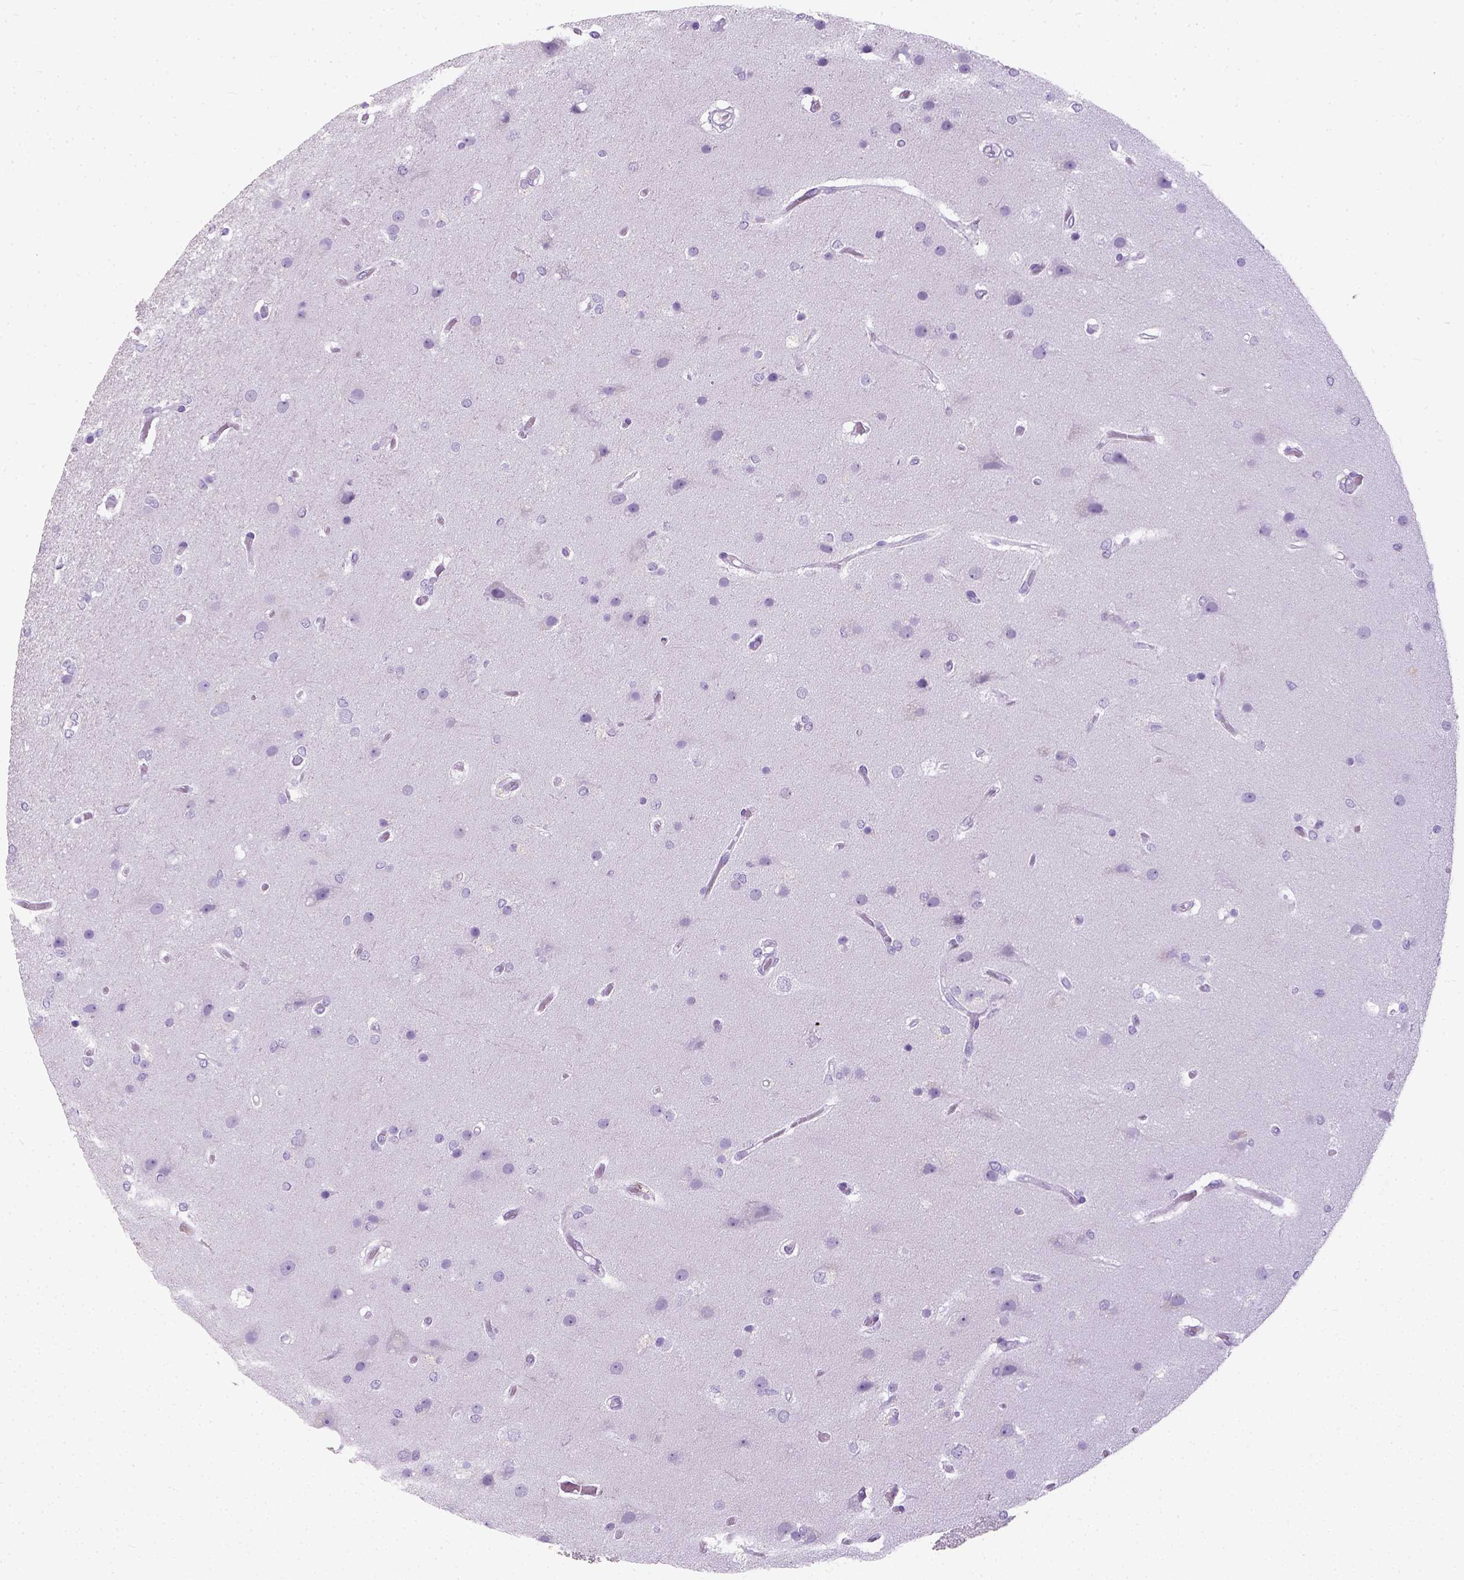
{"staining": {"intensity": "negative", "quantity": "none", "location": "none"}, "tissue": "glioma", "cell_type": "Tumor cells", "image_type": "cancer", "snomed": [{"axis": "morphology", "description": "Glioma, malignant, High grade"}, {"axis": "topography", "description": "Brain"}], "caption": "DAB immunohistochemical staining of high-grade glioma (malignant) shows no significant staining in tumor cells.", "gene": "LGSN", "patient": {"sex": "female", "age": 61}}